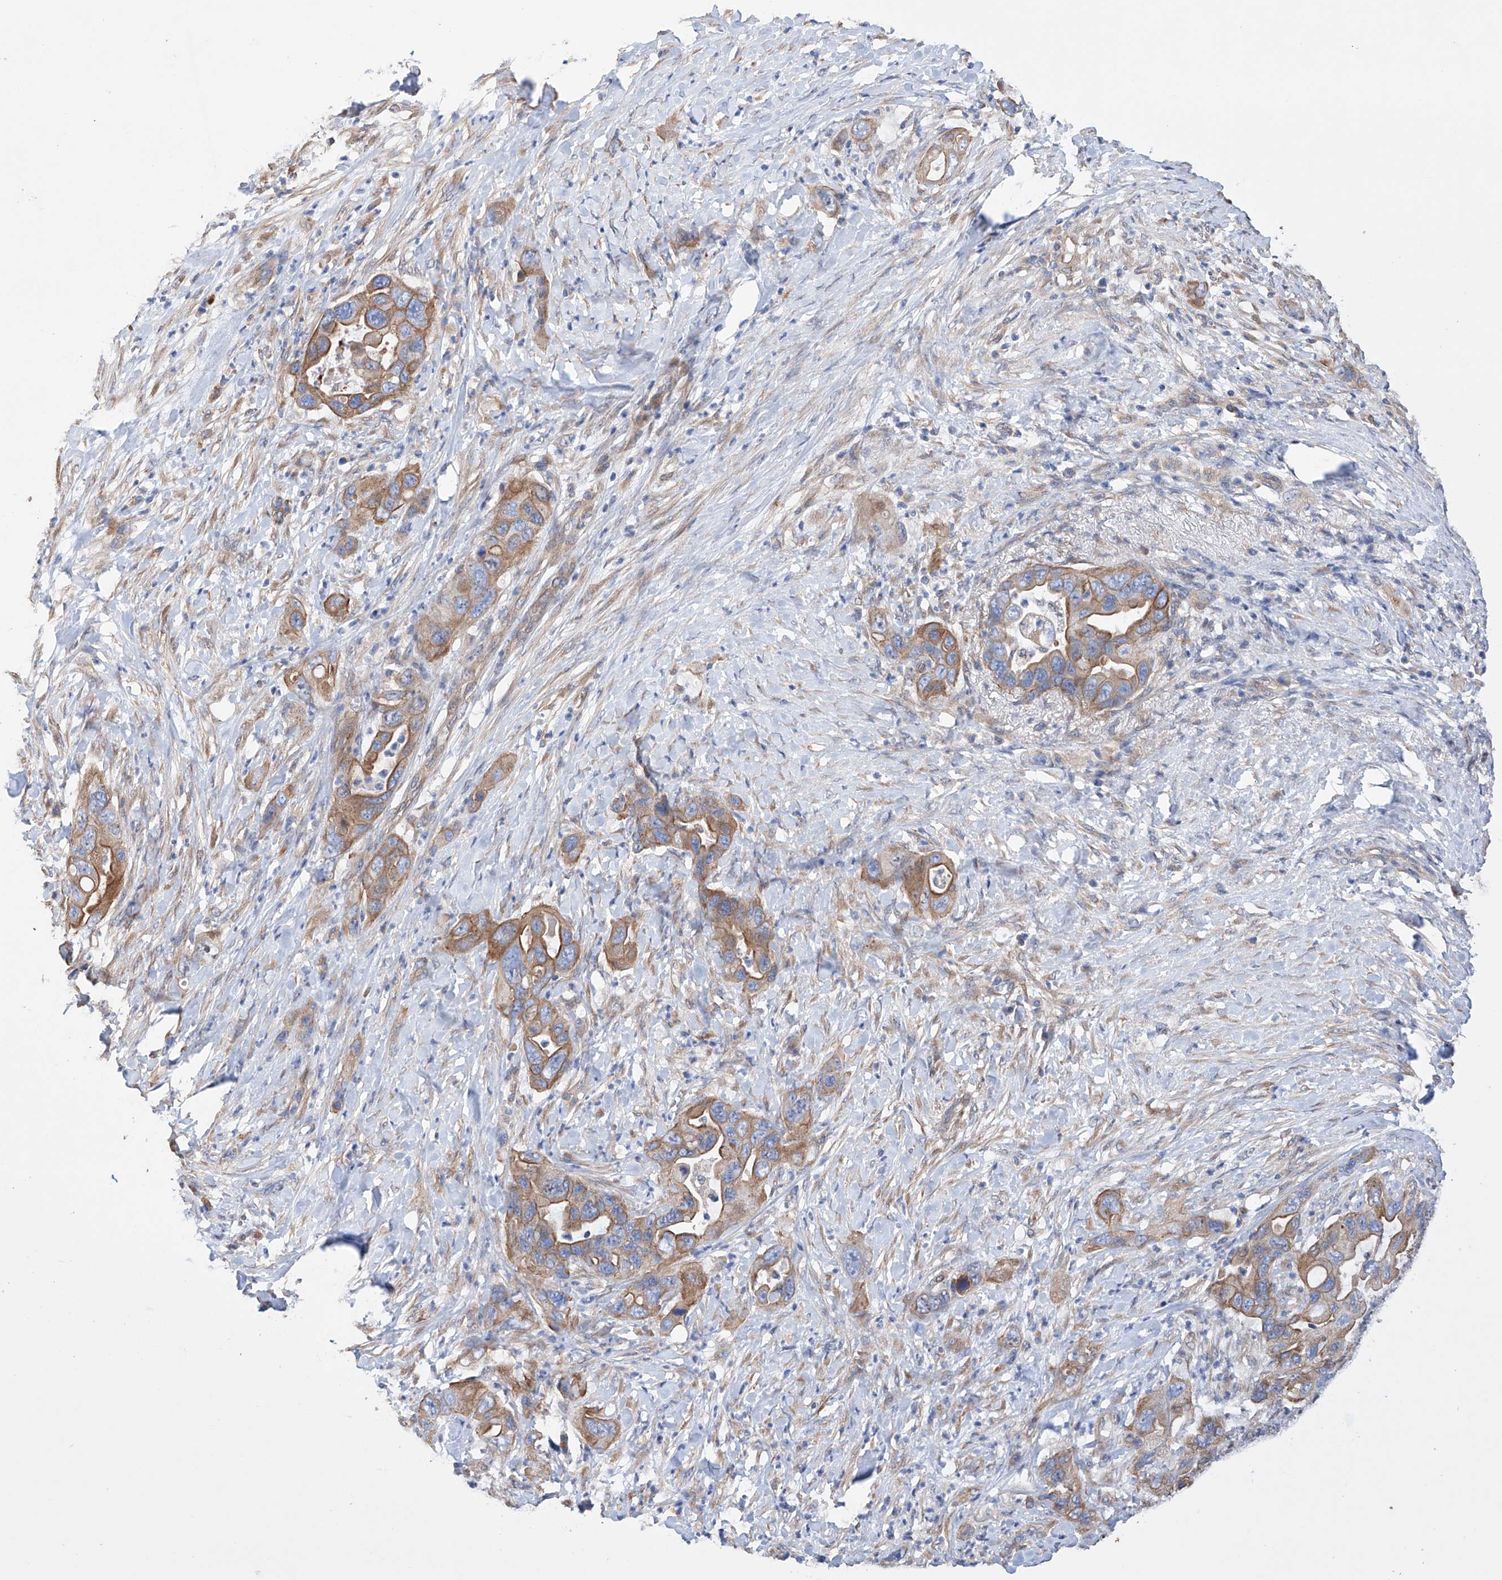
{"staining": {"intensity": "moderate", "quantity": ">75%", "location": "cytoplasmic/membranous"}, "tissue": "pancreatic cancer", "cell_type": "Tumor cells", "image_type": "cancer", "snomed": [{"axis": "morphology", "description": "Adenocarcinoma, NOS"}, {"axis": "topography", "description": "Pancreas"}], "caption": "There is medium levels of moderate cytoplasmic/membranous expression in tumor cells of pancreatic cancer, as demonstrated by immunohistochemical staining (brown color).", "gene": "AFG1L", "patient": {"sex": "female", "age": 71}}